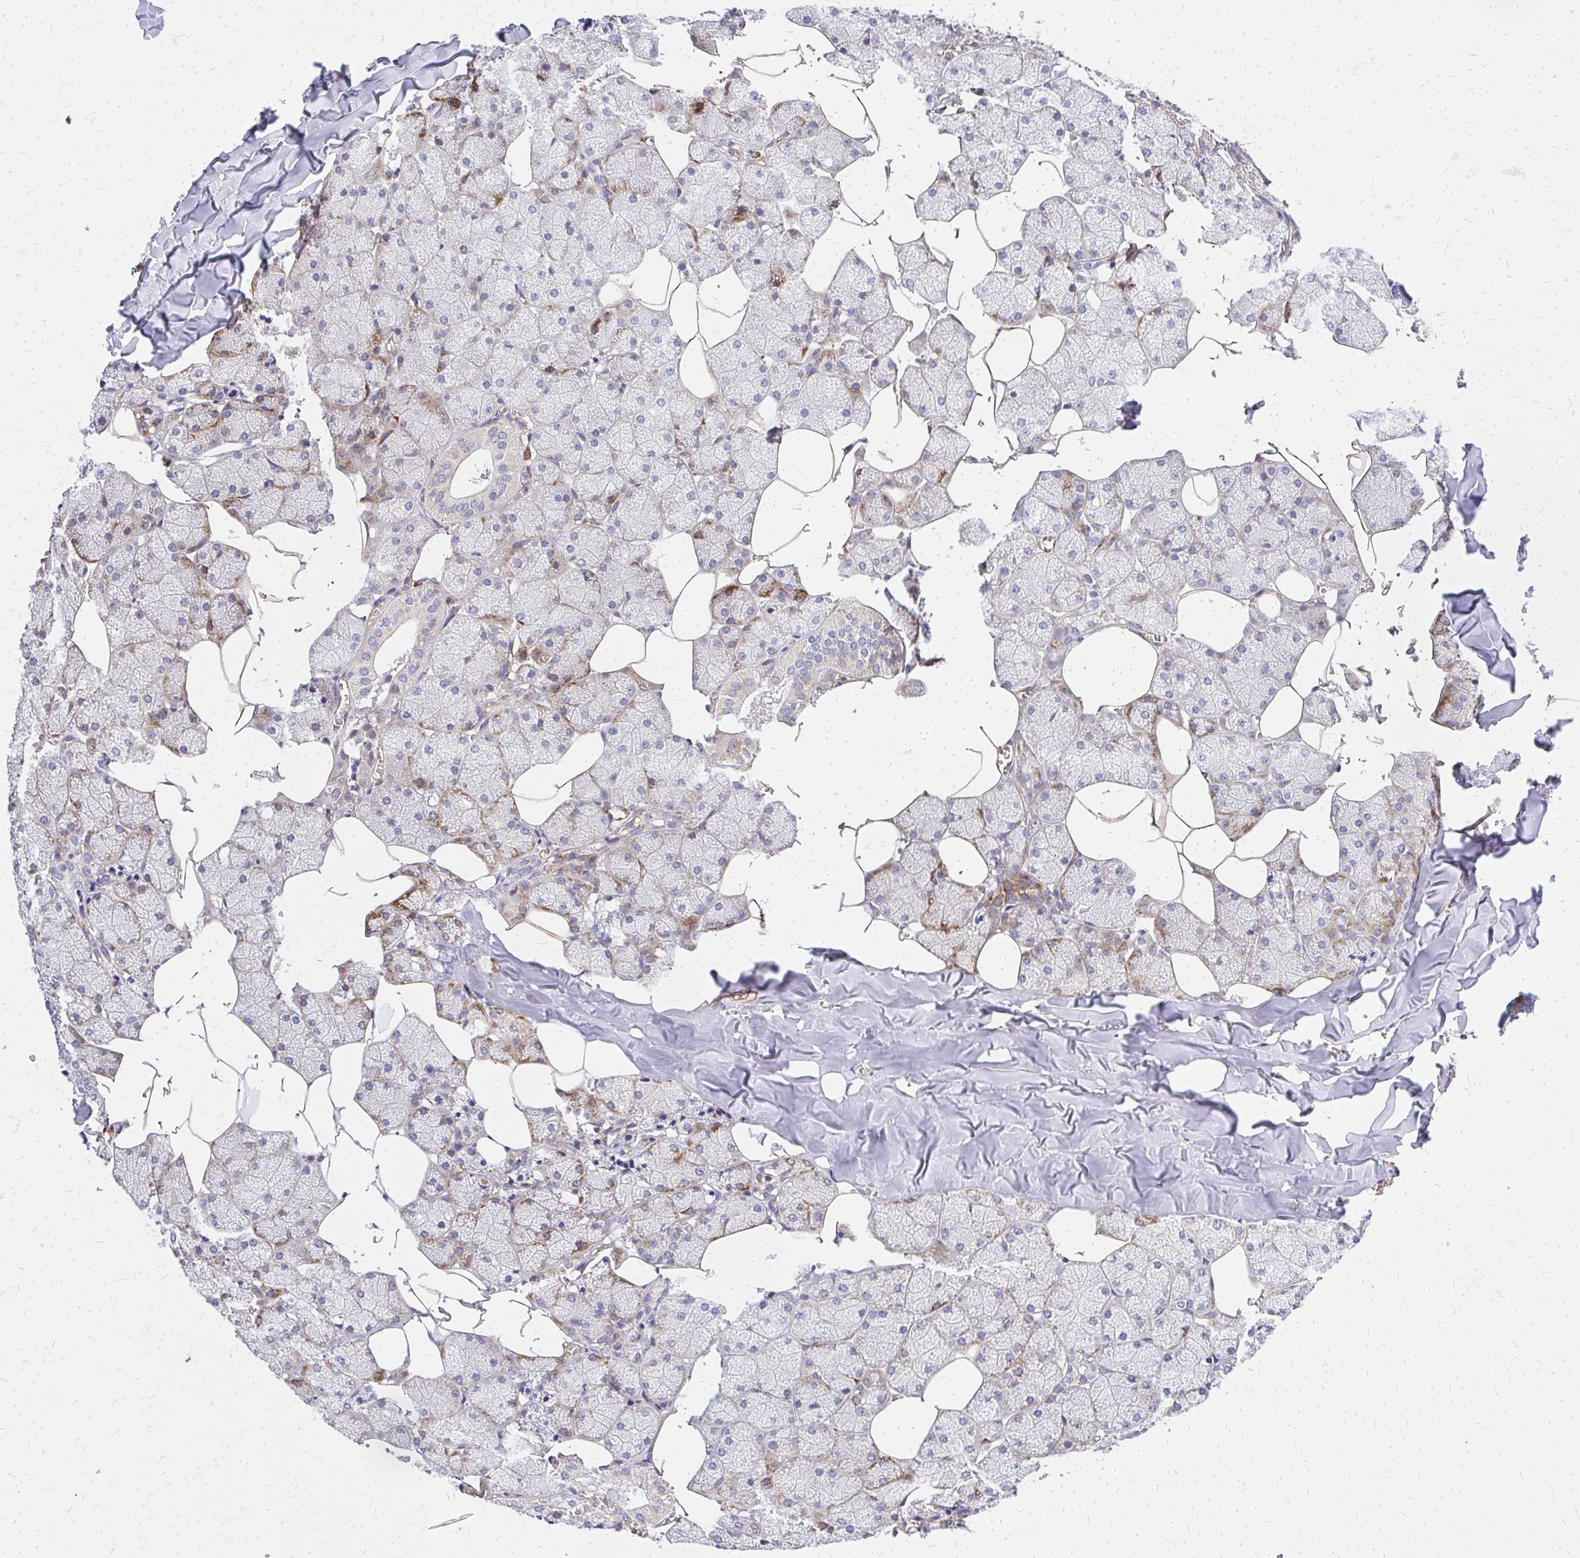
{"staining": {"intensity": "moderate", "quantity": "25%-75%", "location": "cytoplasmic/membranous"}, "tissue": "salivary gland", "cell_type": "Glandular cells", "image_type": "normal", "snomed": [{"axis": "morphology", "description": "Normal tissue, NOS"}, {"axis": "topography", "description": "Salivary gland"}, {"axis": "topography", "description": "Peripheral nerve tissue"}], "caption": "Protein staining of unremarkable salivary gland displays moderate cytoplasmic/membranous staining in about 25%-75% of glandular cells.", "gene": "ENSG00000258472", "patient": {"sex": "male", "age": 38}}